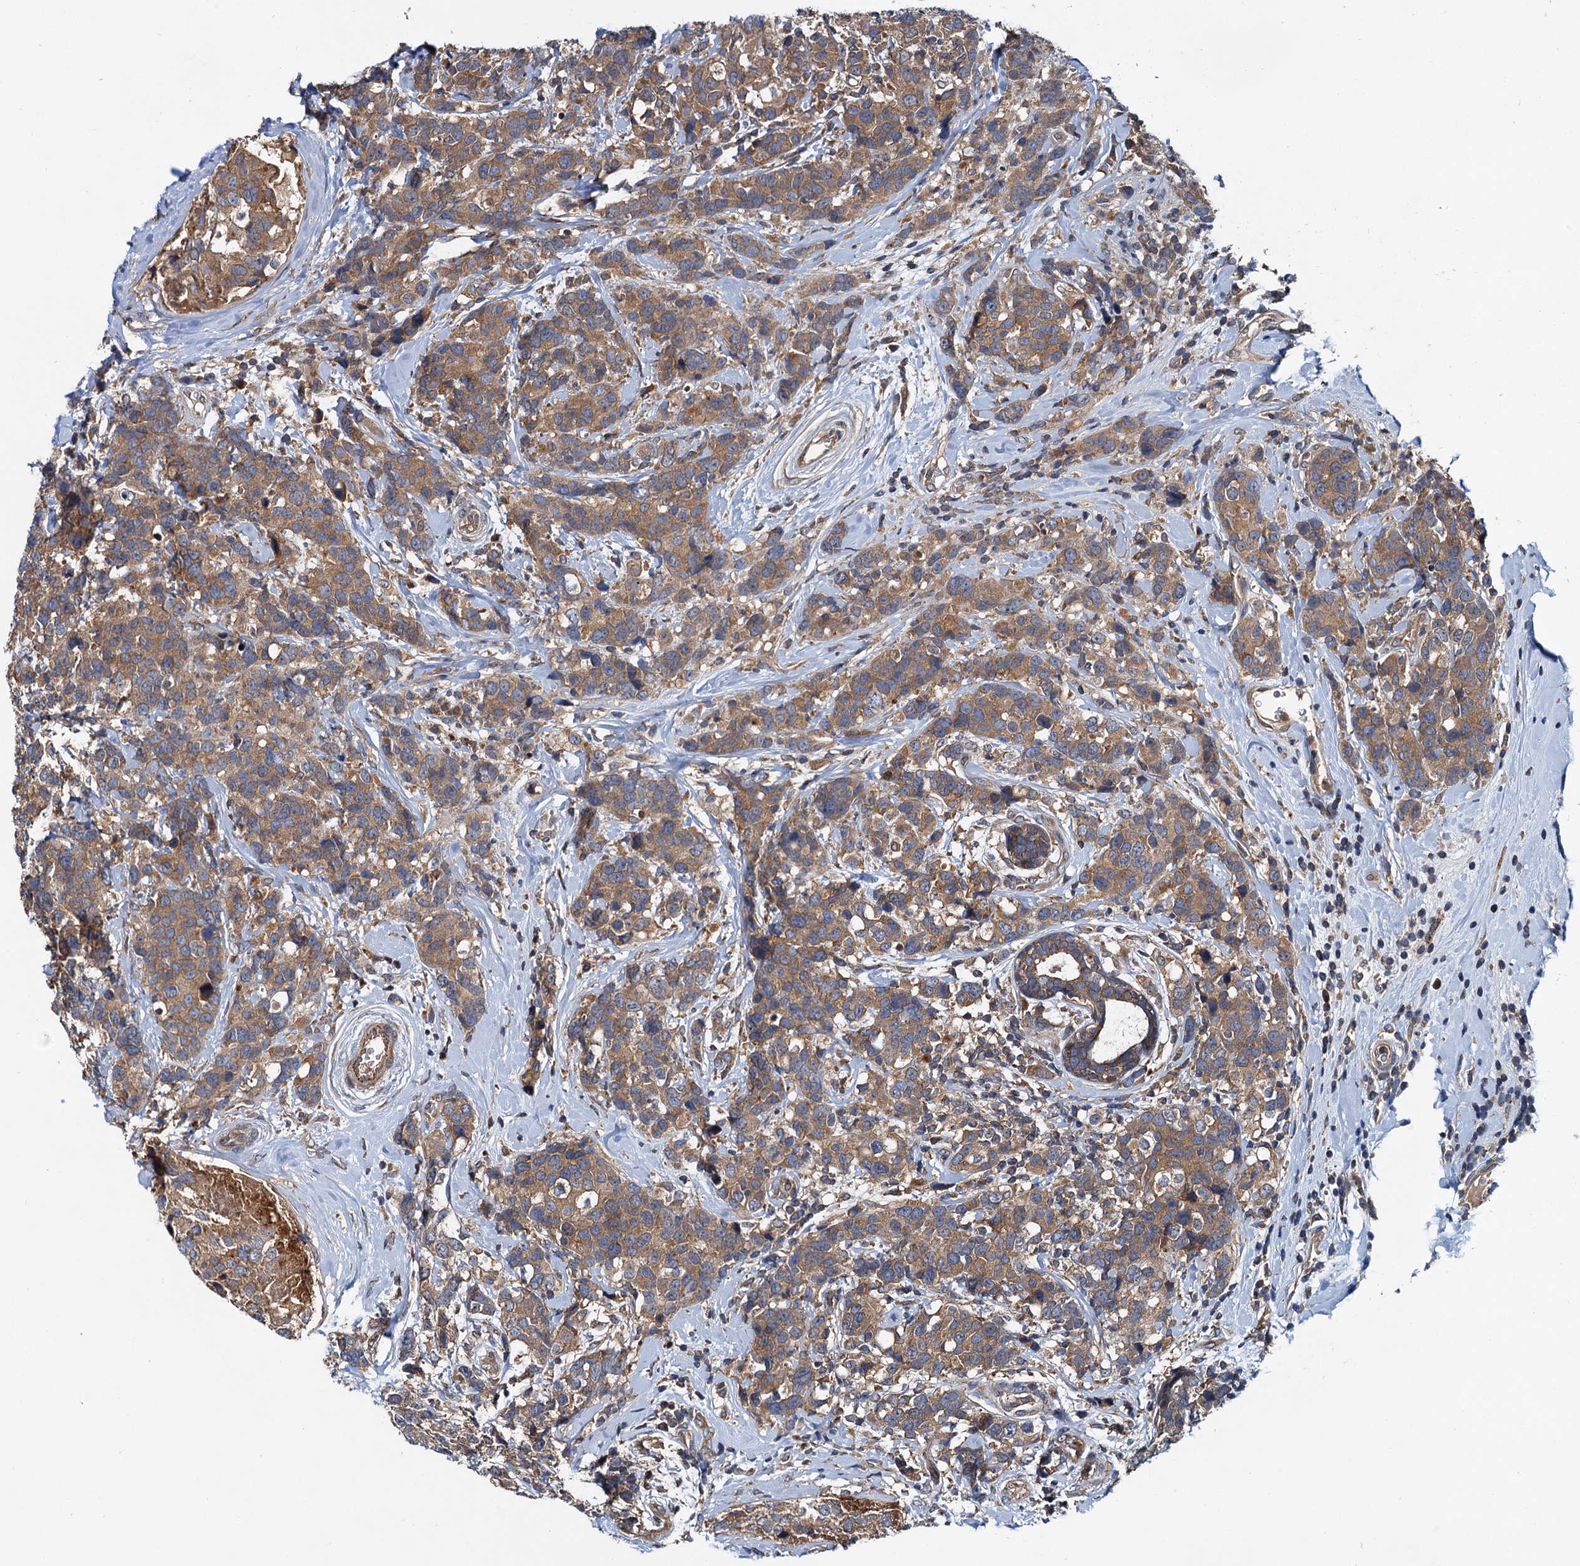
{"staining": {"intensity": "moderate", "quantity": ">75%", "location": "cytoplasmic/membranous"}, "tissue": "breast cancer", "cell_type": "Tumor cells", "image_type": "cancer", "snomed": [{"axis": "morphology", "description": "Lobular carcinoma"}, {"axis": "topography", "description": "Breast"}], "caption": "IHC of human breast cancer (lobular carcinoma) demonstrates medium levels of moderate cytoplasmic/membranous expression in about >75% of tumor cells.", "gene": "EFL1", "patient": {"sex": "female", "age": 59}}